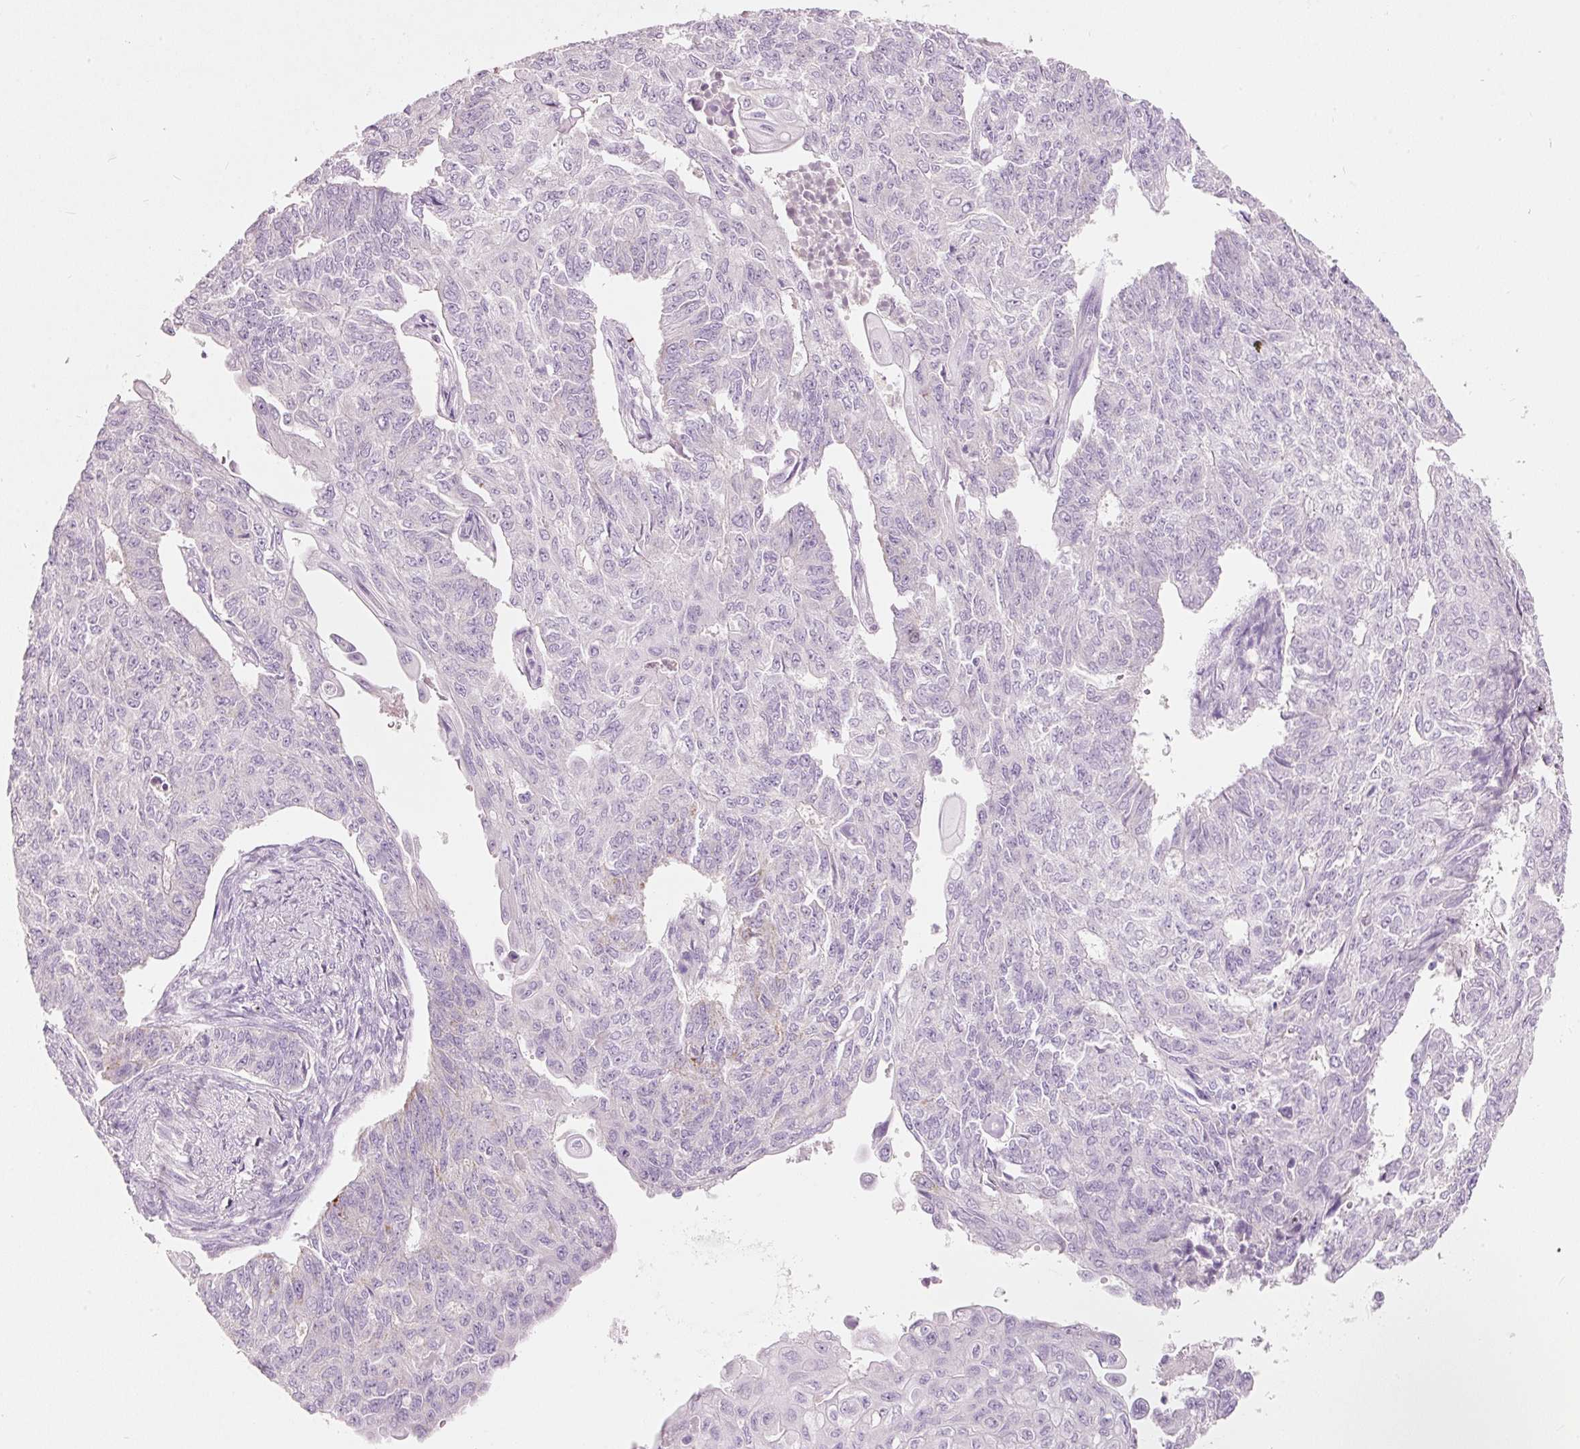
{"staining": {"intensity": "negative", "quantity": "none", "location": "none"}, "tissue": "endometrial cancer", "cell_type": "Tumor cells", "image_type": "cancer", "snomed": [{"axis": "morphology", "description": "Adenocarcinoma, NOS"}, {"axis": "topography", "description": "Endometrium"}], "caption": "This is an immunohistochemistry image of endometrial cancer. There is no positivity in tumor cells.", "gene": "MTHFD2", "patient": {"sex": "female", "age": 32}}